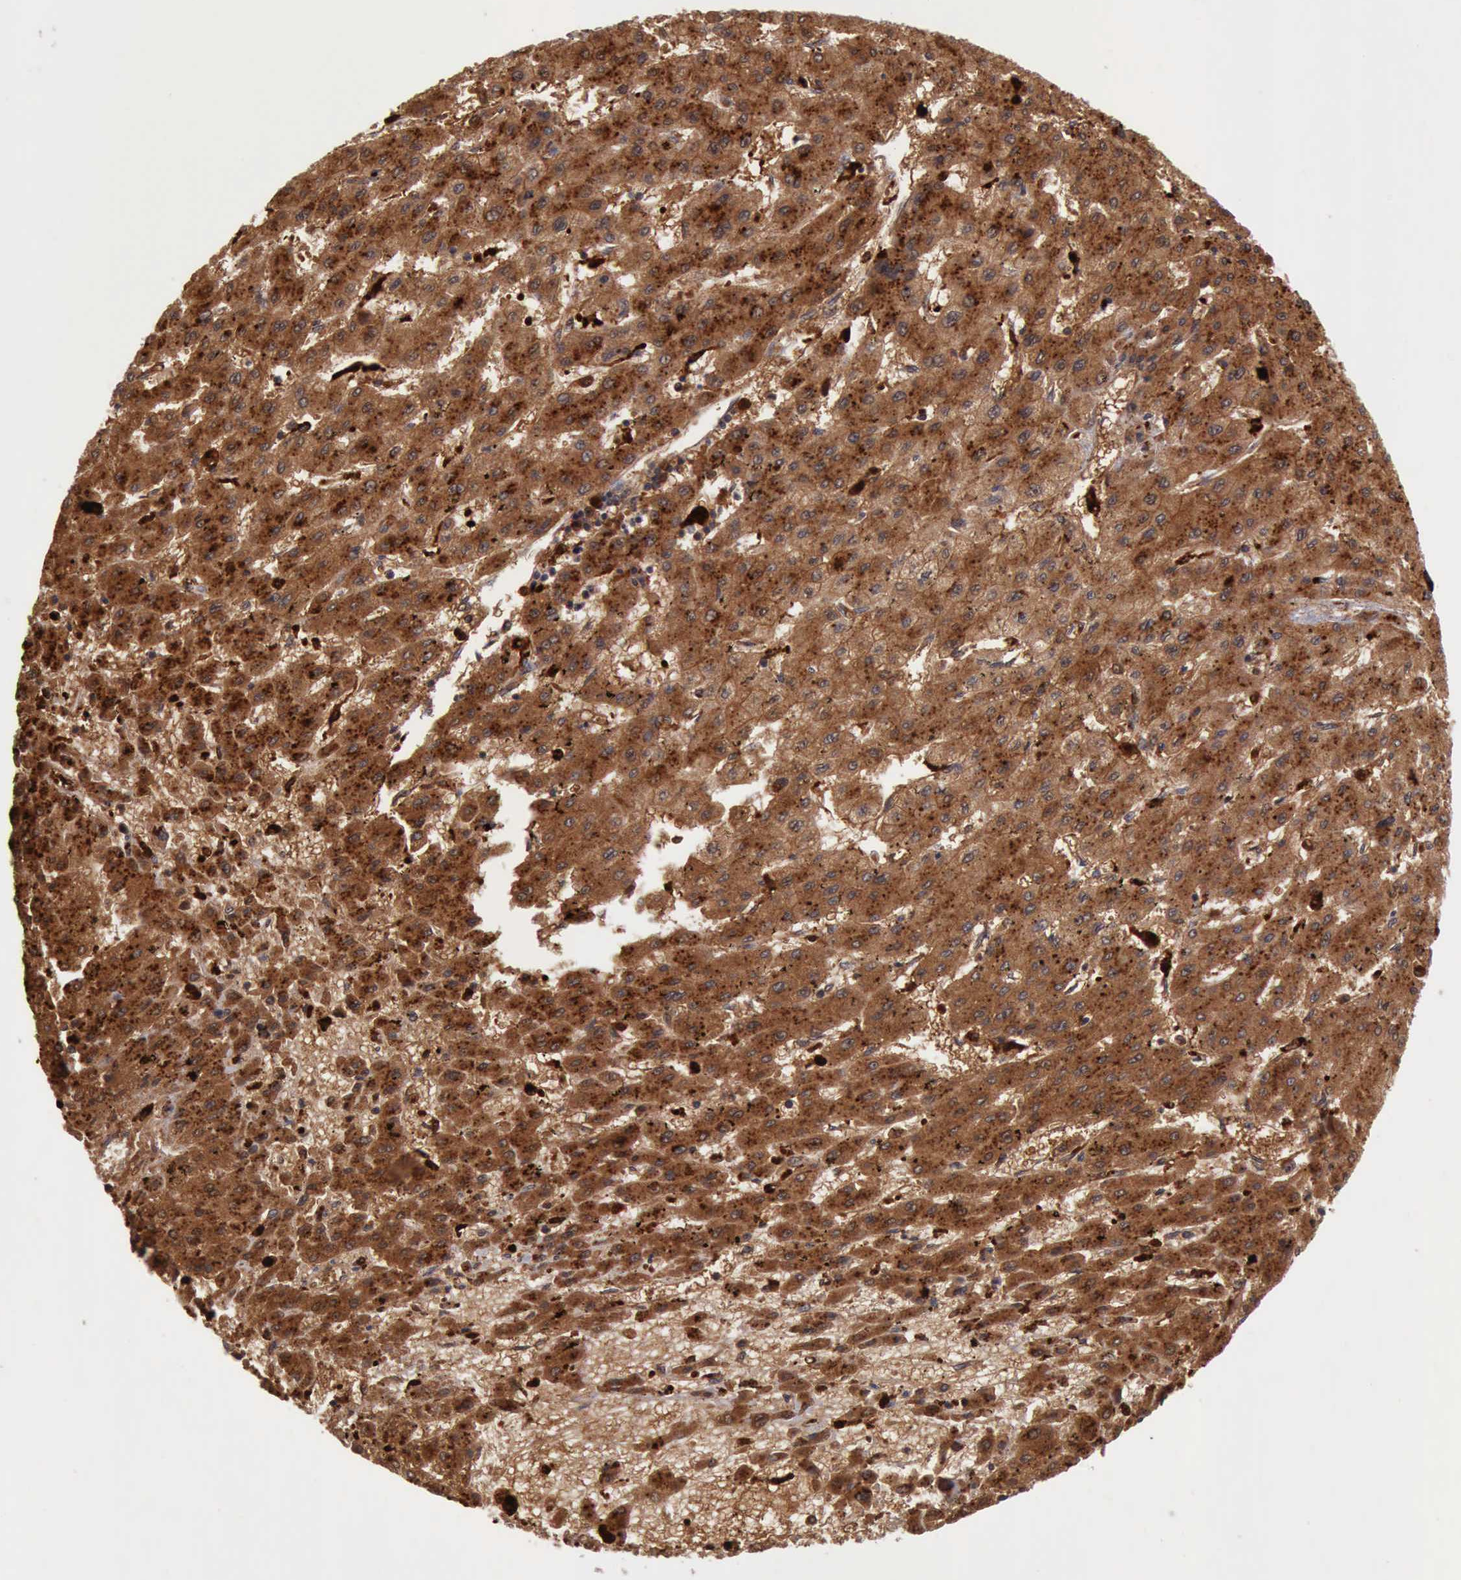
{"staining": {"intensity": "strong", "quantity": ">75%", "location": "cytoplasmic/membranous"}, "tissue": "liver cancer", "cell_type": "Tumor cells", "image_type": "cancer", "snomed": [{"axis": "morphology", "description": "Carcinoma, Hepatocellular, NOS"}, {"axis": "topography", "description": "Liver"}], "caption": "High-magnification brightfield microscopy of liver cancer (hepatocellular carcinoma) stained with DAB (brown) and counterstained with hematoxylin (blue). tumor cells exhibit strong cytoplasmic/membranous expression is identified in approximately>75% of cells.", "gene": "CSTA", "patient": {"sex": "female", "age": 52}}